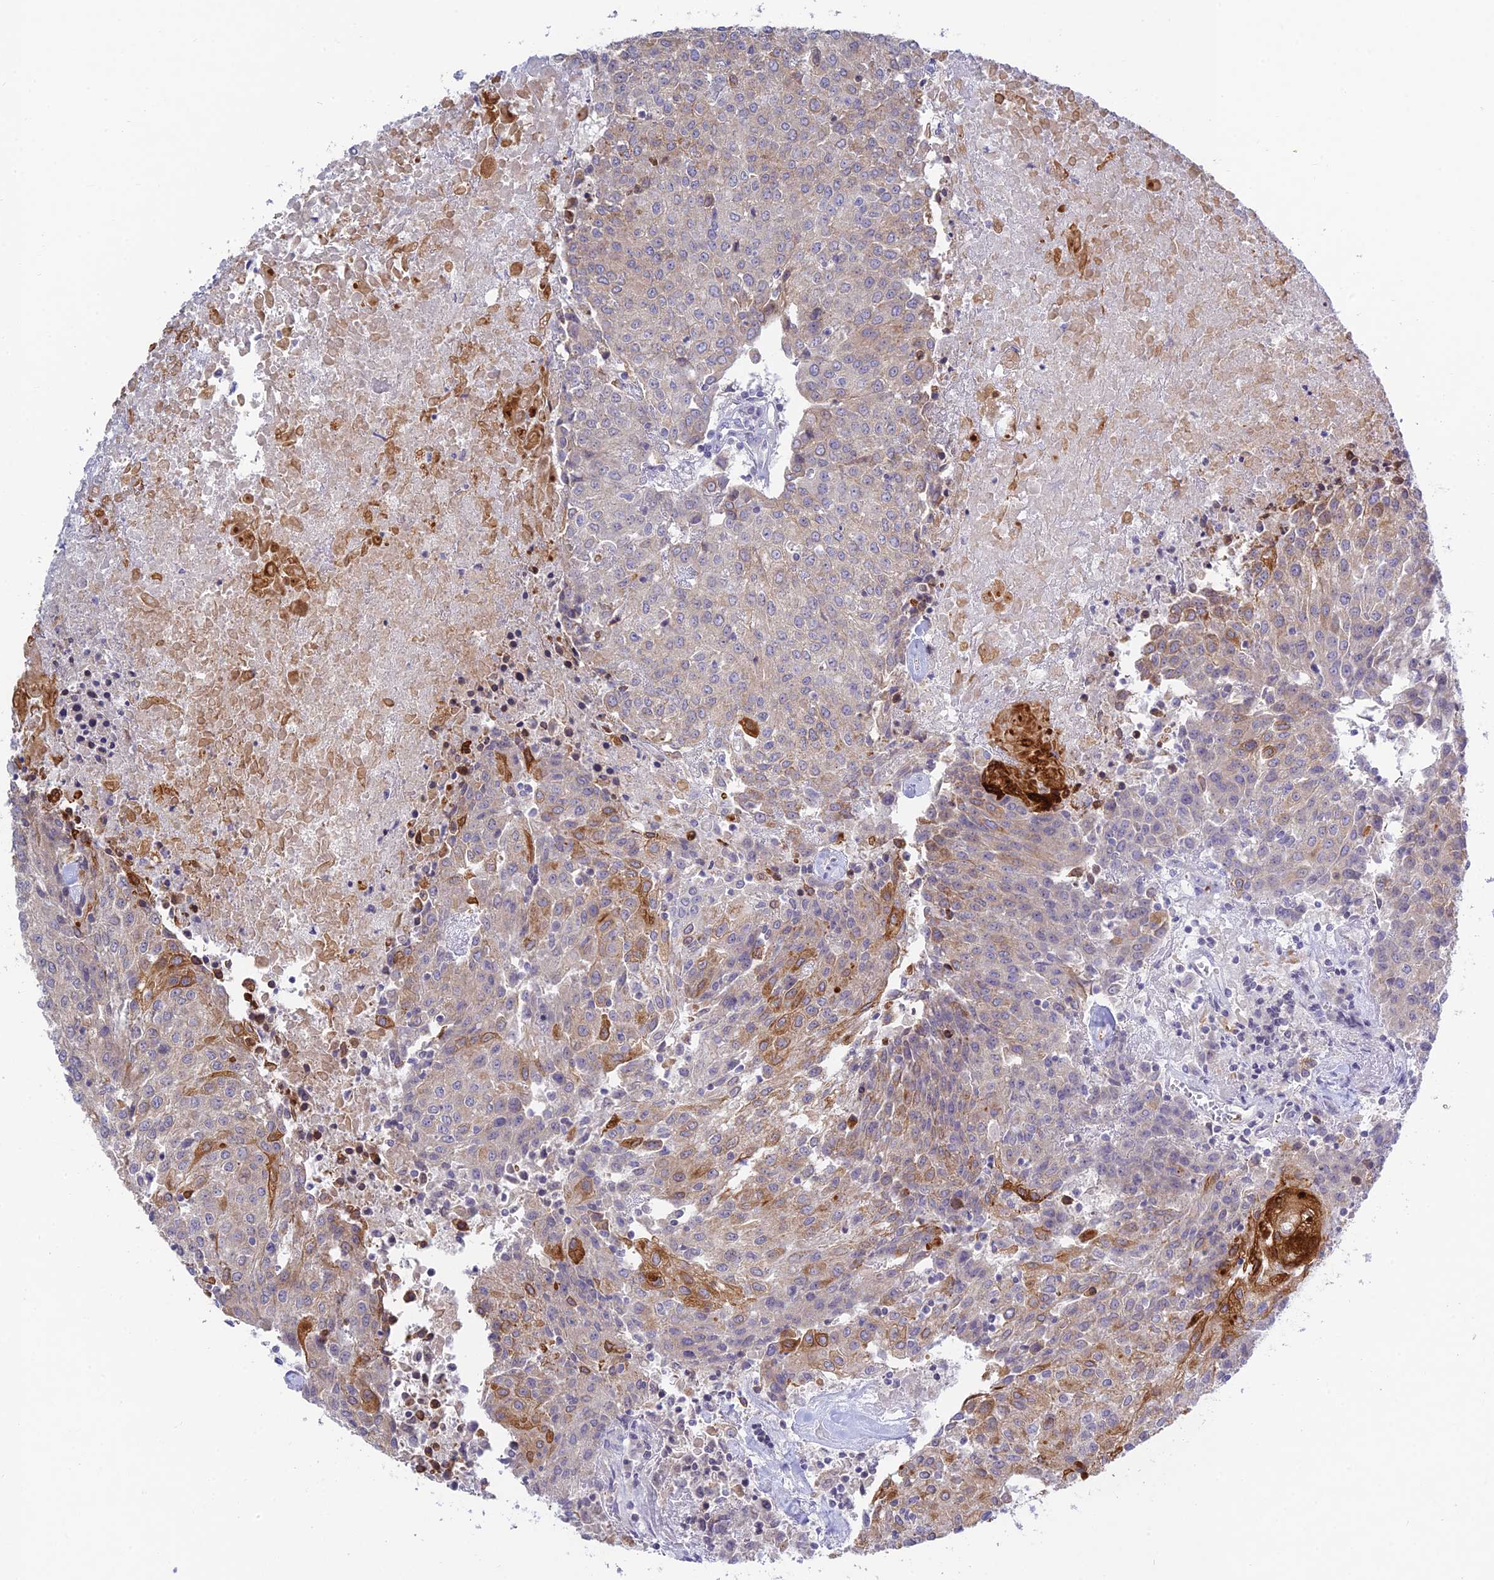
{"staining": {"intensity": "strong", "quantity": "<25%", "location": "cytoplasmic/membranous"}, "tissue": "urothelial cancer", "cell_type": "Tumor cells", "image_type": "cancer", "snomed": [{"axis": "morphology", "description": "Urothelial carcinoma, High grade"}, {"axis": "topography", "description": "Urinary bladder"}], "caption": "Human high-grade urothelial carcinoma stained with a brown dye displays strong cytoplasmic/membranous positive expression in approximately <25% of tumor cells.", "gene": "TMEM40", "patient": {"sex": "female", "age": 85}}